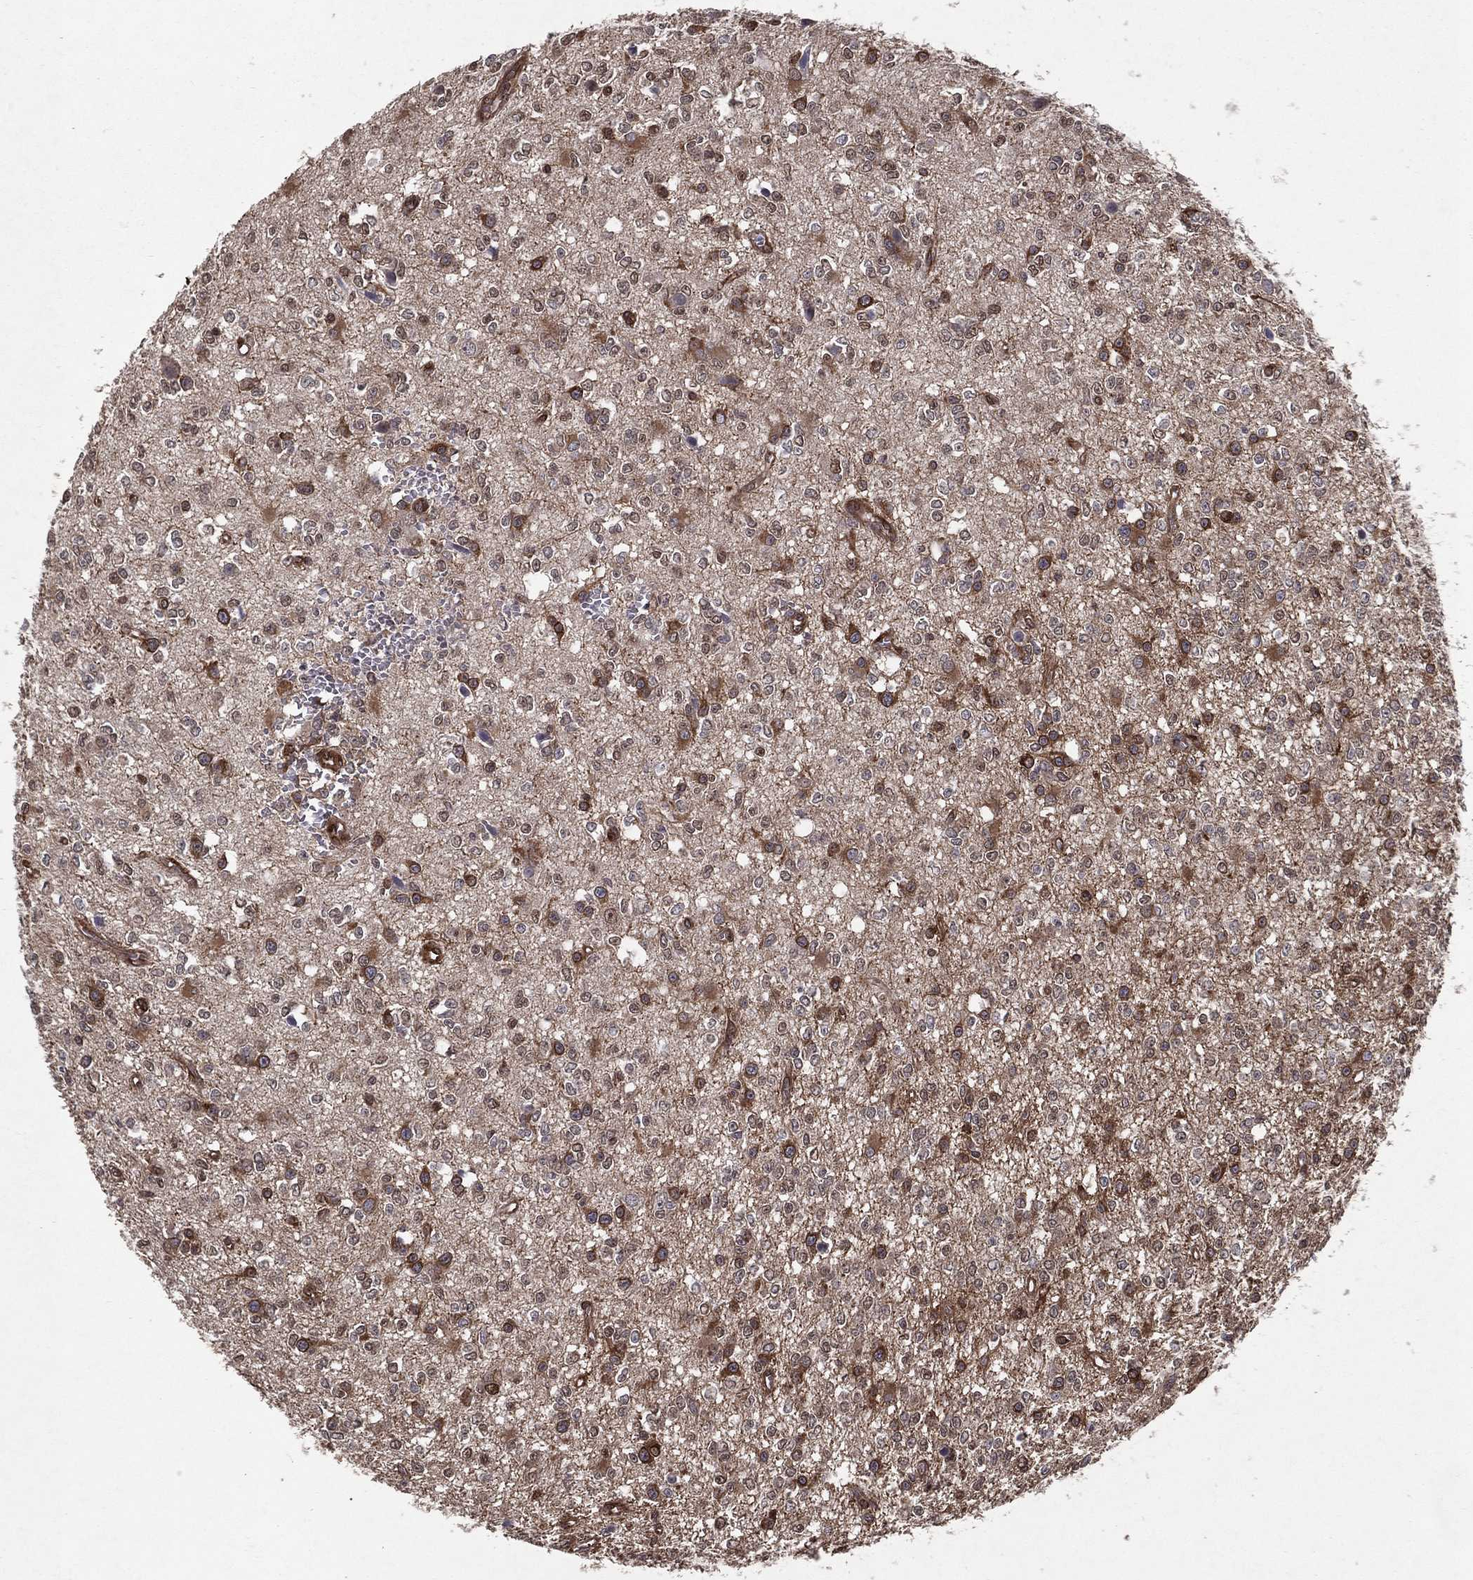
{"staining": {"intensity": "strong", "quantity": "<25%", "location": "cytoplasmic/membranous"}, "tissue": "glioma", "cell_type": "Tumor cells", "image_type": "cancer", "snomed": [{"axis": "morphology", "description": "Glioma, malignant, Low grade"}, {"axis": "topography", "description": "Brain"}], "caption": "Immunohistochemistry of malignant glioma (low-grade) displays medium levels of strong cytoplasmic/membranous expression in approximately <25% of tumor cells. (Stains: DAB (3,3'-diaminobenzidine) in brown, nuclei in blue, Microscopy: brightfield microscopy at high magnification).", "gene": "CERS2", "patient": {"sex": "female", "age": 45}}